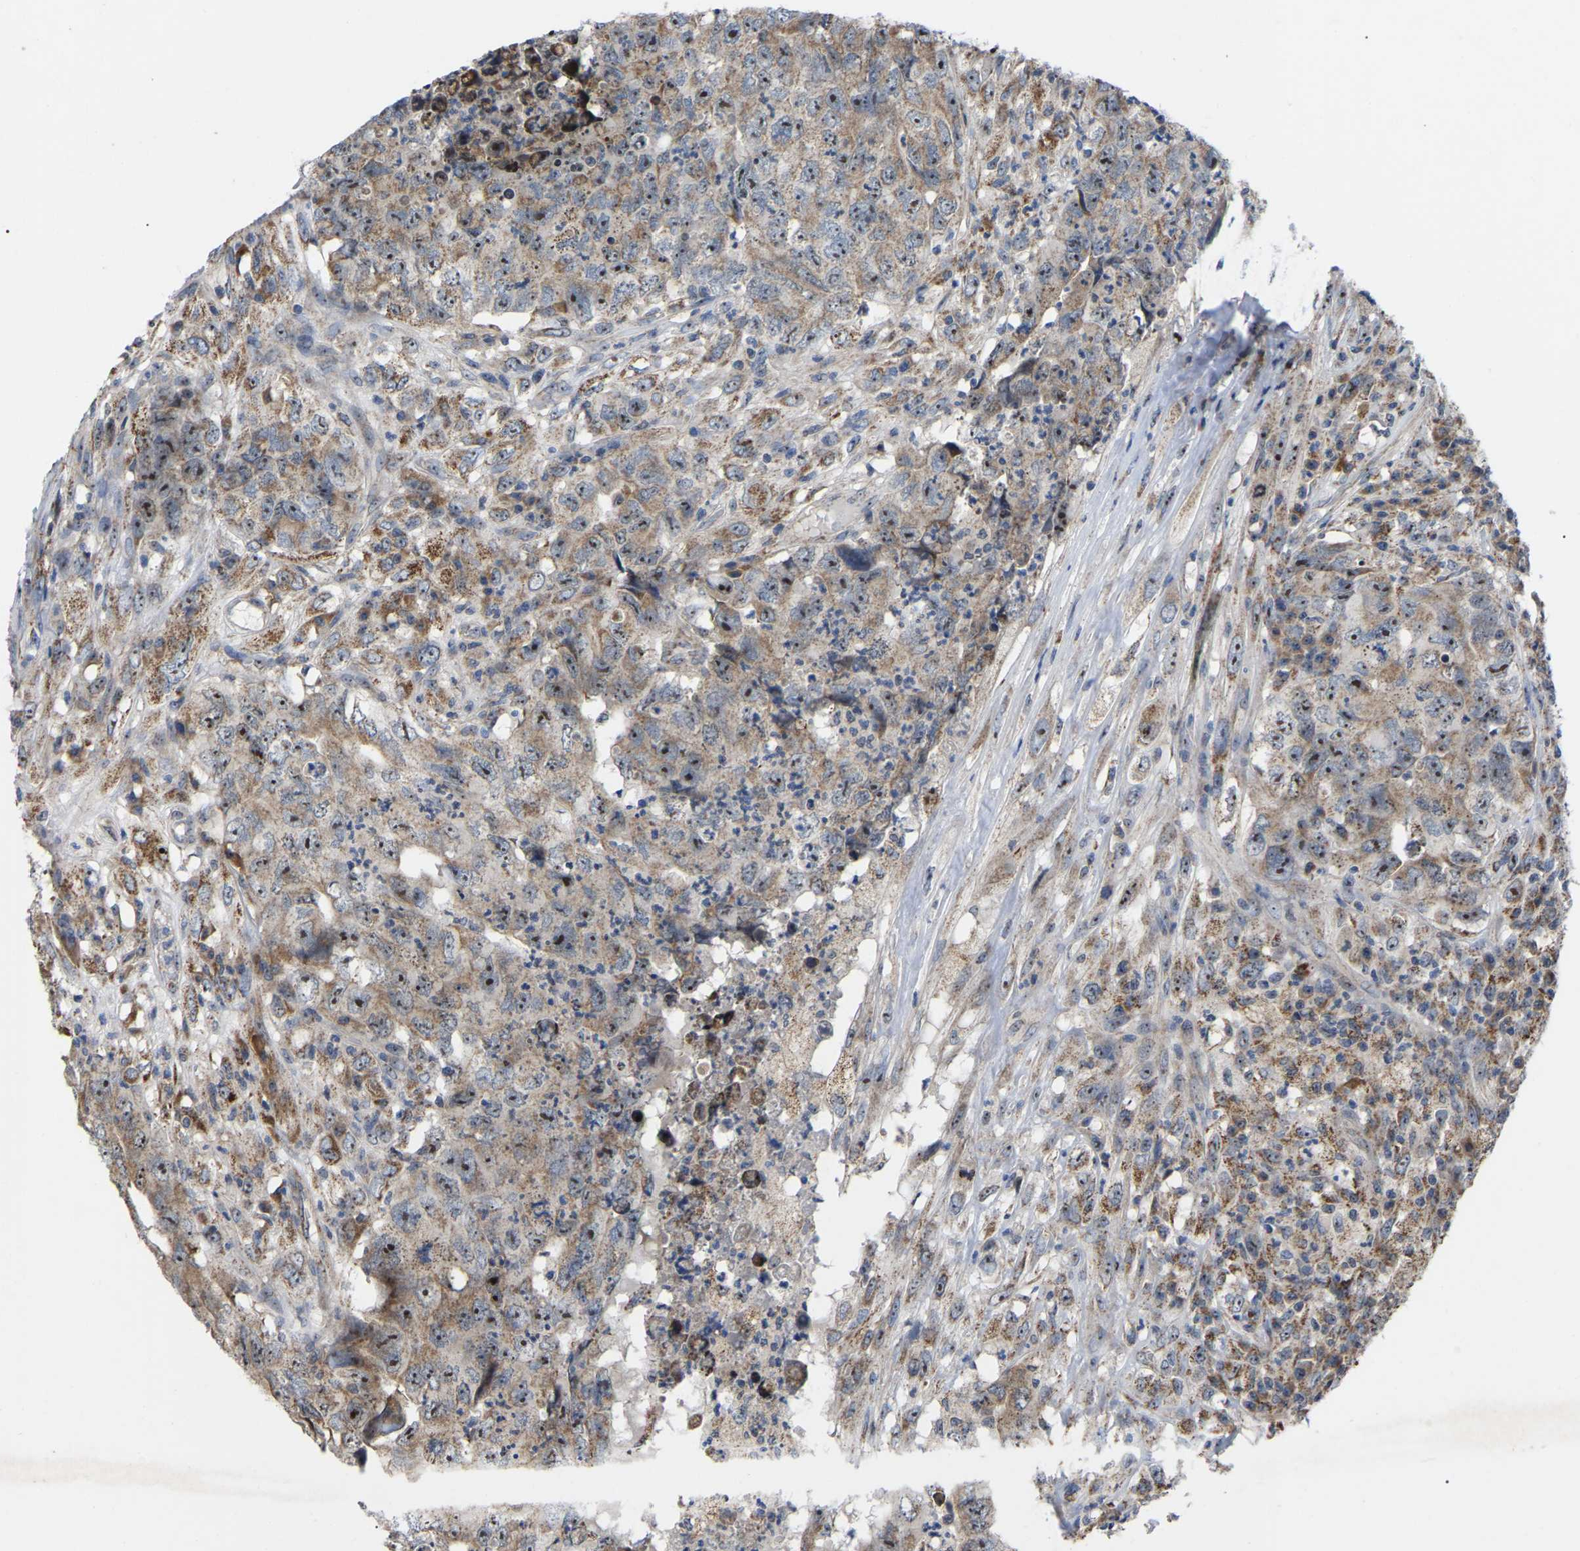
{"staining": {"intensity": "strong", "quantity": ">75%", "location": "cytoplasmic/membranous,nuclear"}, "tissue": "testis cancer", "cell_type": "Tumor cells", "image_type": "cancer", "snomed": [{"axis": "morphology", "description": "Carcinoma, Embryonal, NOS"}, {"axis": "topography", "description": "Testis"}], "caption": "A high amount of strong cytoplasmic/membranous and nuclear staining is seen in approximately >75% of tumor cells in testis cancer tissue. (Stains: DAB in brown, nuclei in blue, Microscopy: brightfield microscopy at high magnification).", "gene": "NOP53", "patient": {"sex": "male", "age": 32}}